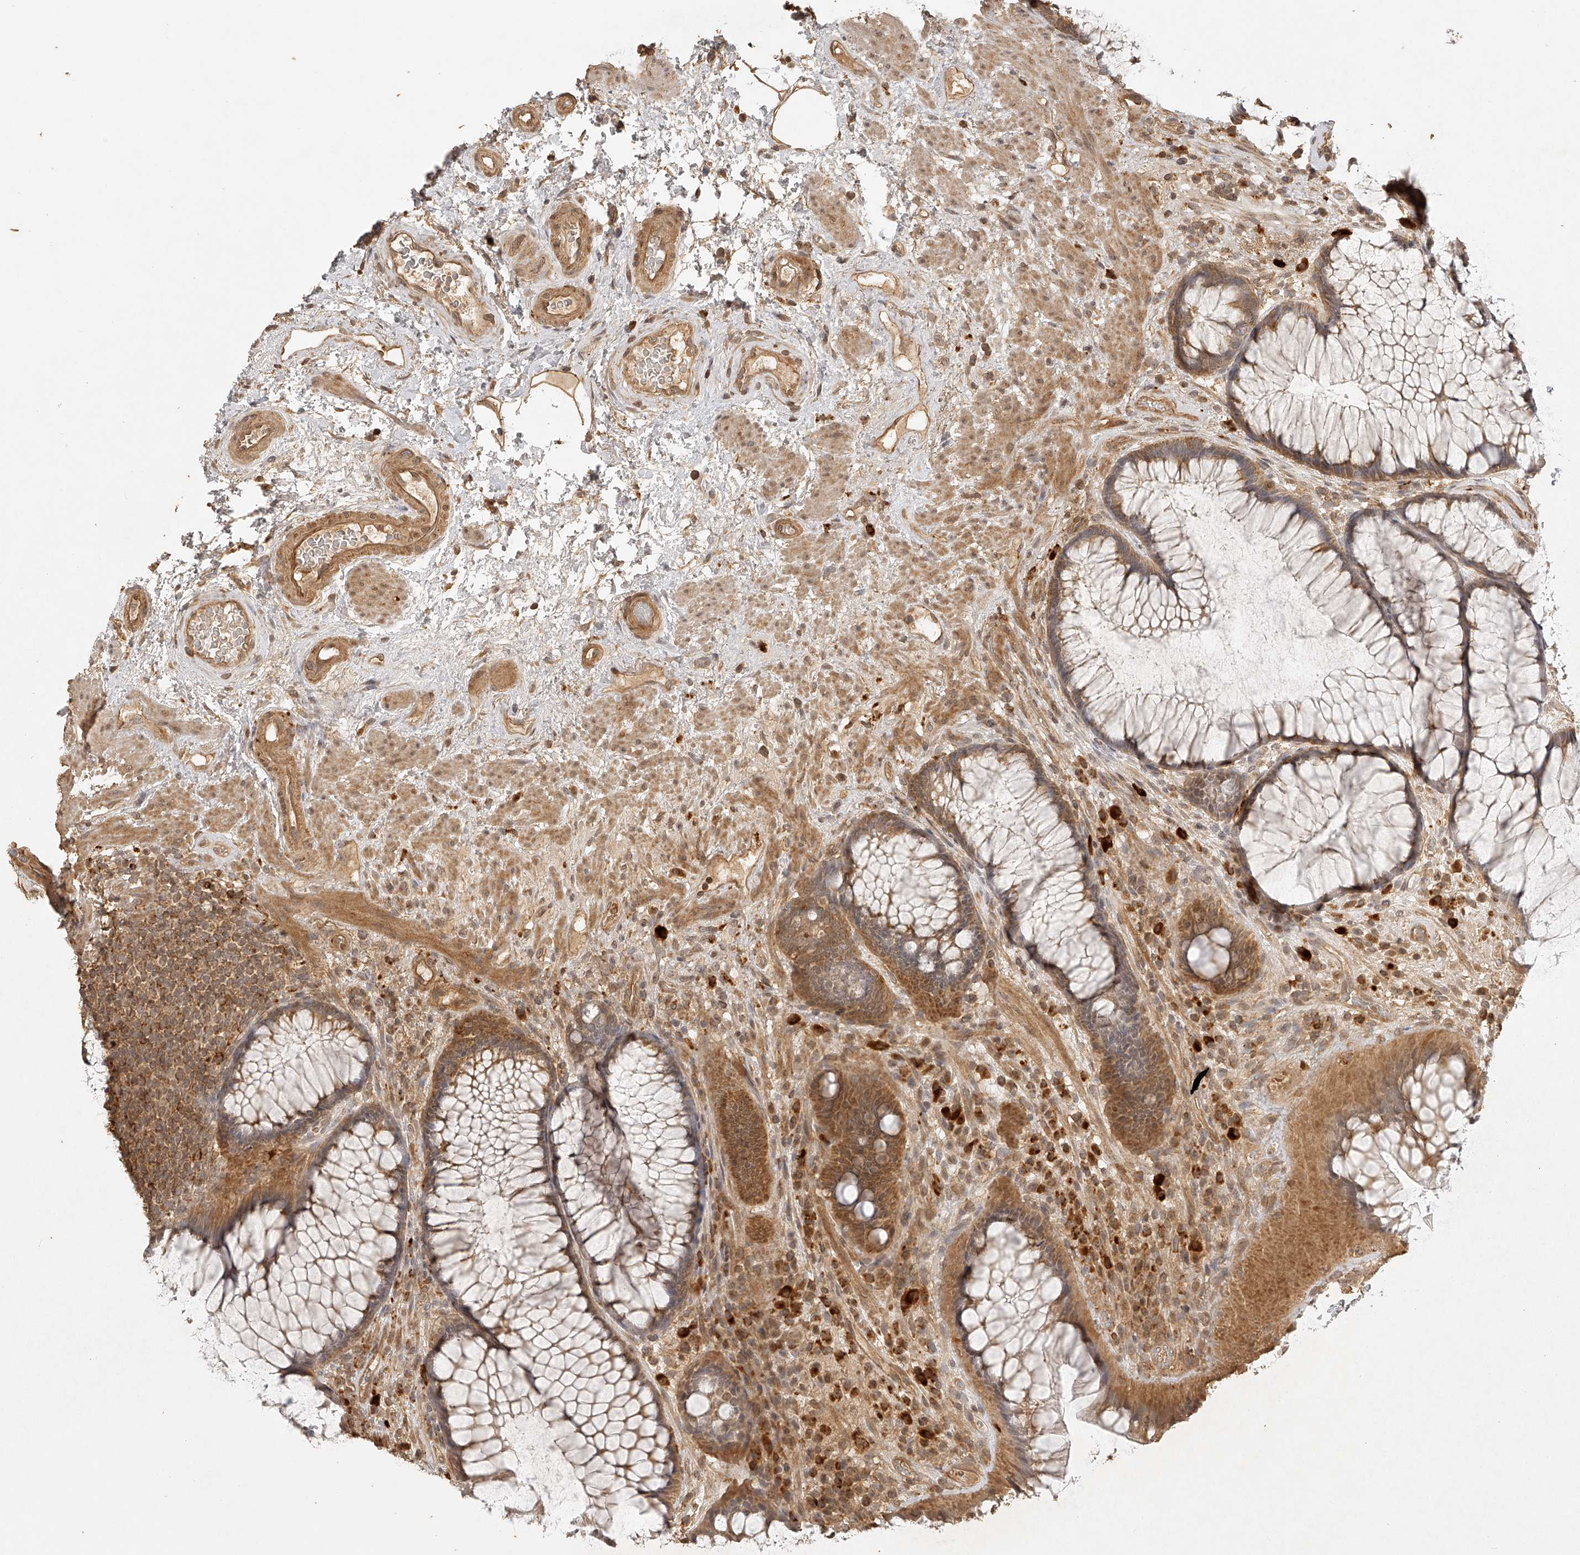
{"staining": {"intensity": "moderate", "quantity": ">75%", "location": "cytoplasmic/membranous"}, "tissue": "rectum", "cell_type": "Glandular cells", "image_type": "normal", "snomed": [{"axis": "morphology", "description": "Normal tissue, NOS"}, {"axis": "topography", "description": "Rectum"}], "caption": "Rectum stained with immunohistochemistry (IHC) displays moderate cytoplasmic/membranous expression in about >75% of glandular cells.", "gene": "BCL2L11", "patient": {"sex": "male", "age": 51}}